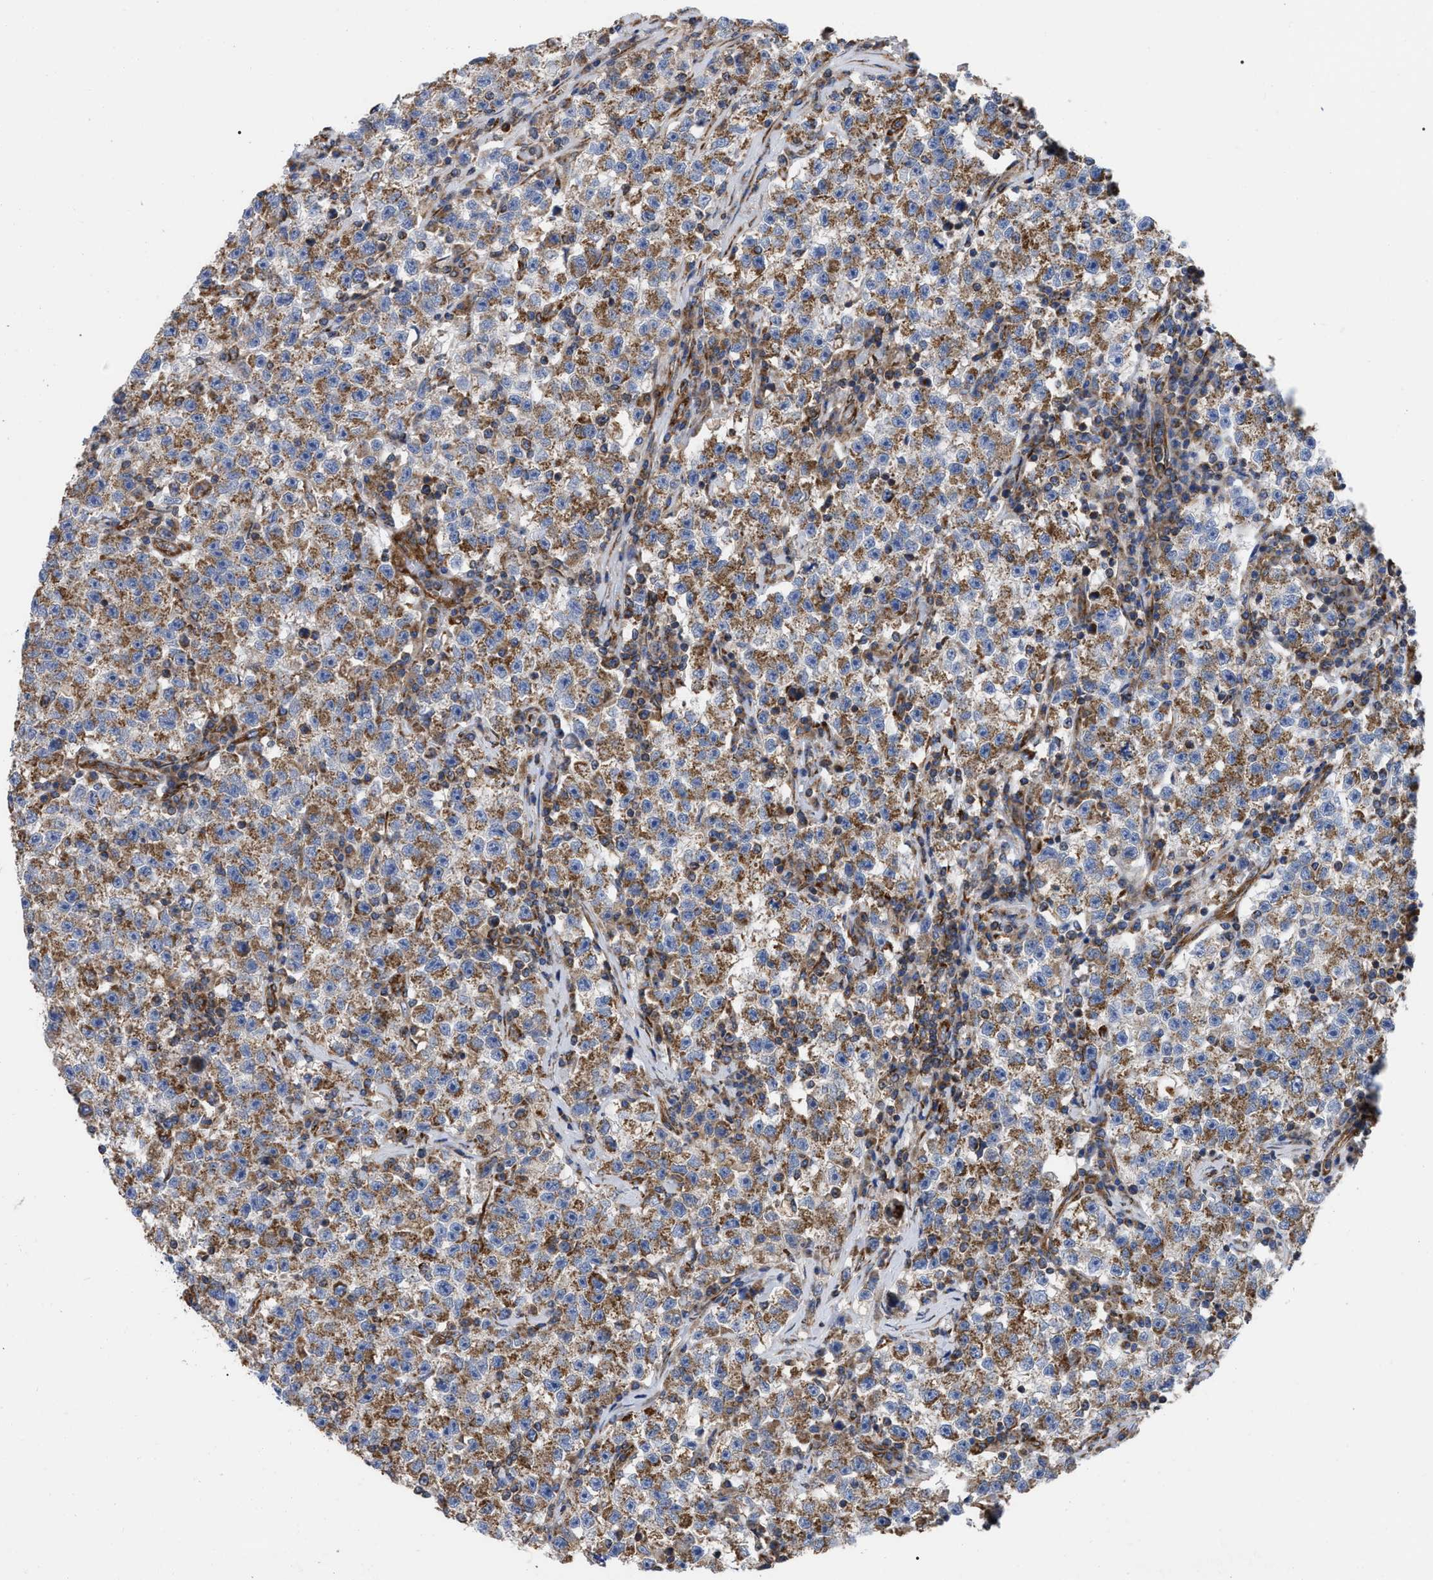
{"staining": {"intensity": "moderate", "quantity": ">75%", "location": "cytoplasmic/membranous"}, "tissue": "testis cancer", "cell_type": "Tumor cells", "image_type": "cancer", "snomed": [{"axis": "morphology", "description": "Seminoma, NOS"}, {"axis": "topography", "description": "Testis"}], "caption": "Immunohistochemistry staining of testis cancer (seminoma), which exhibits medium levels of moderate cytoplasmic/membranous staining in about >75% of tumor cells indicating moderate cytoplasmic/membranous protein staining. The staining was performed using DAB (brown) for protein detection and nuclei were counterstained in hematoxylin (blue).", "gene": "FAM120A", "patient": {"sex": "male", "age": 22}}